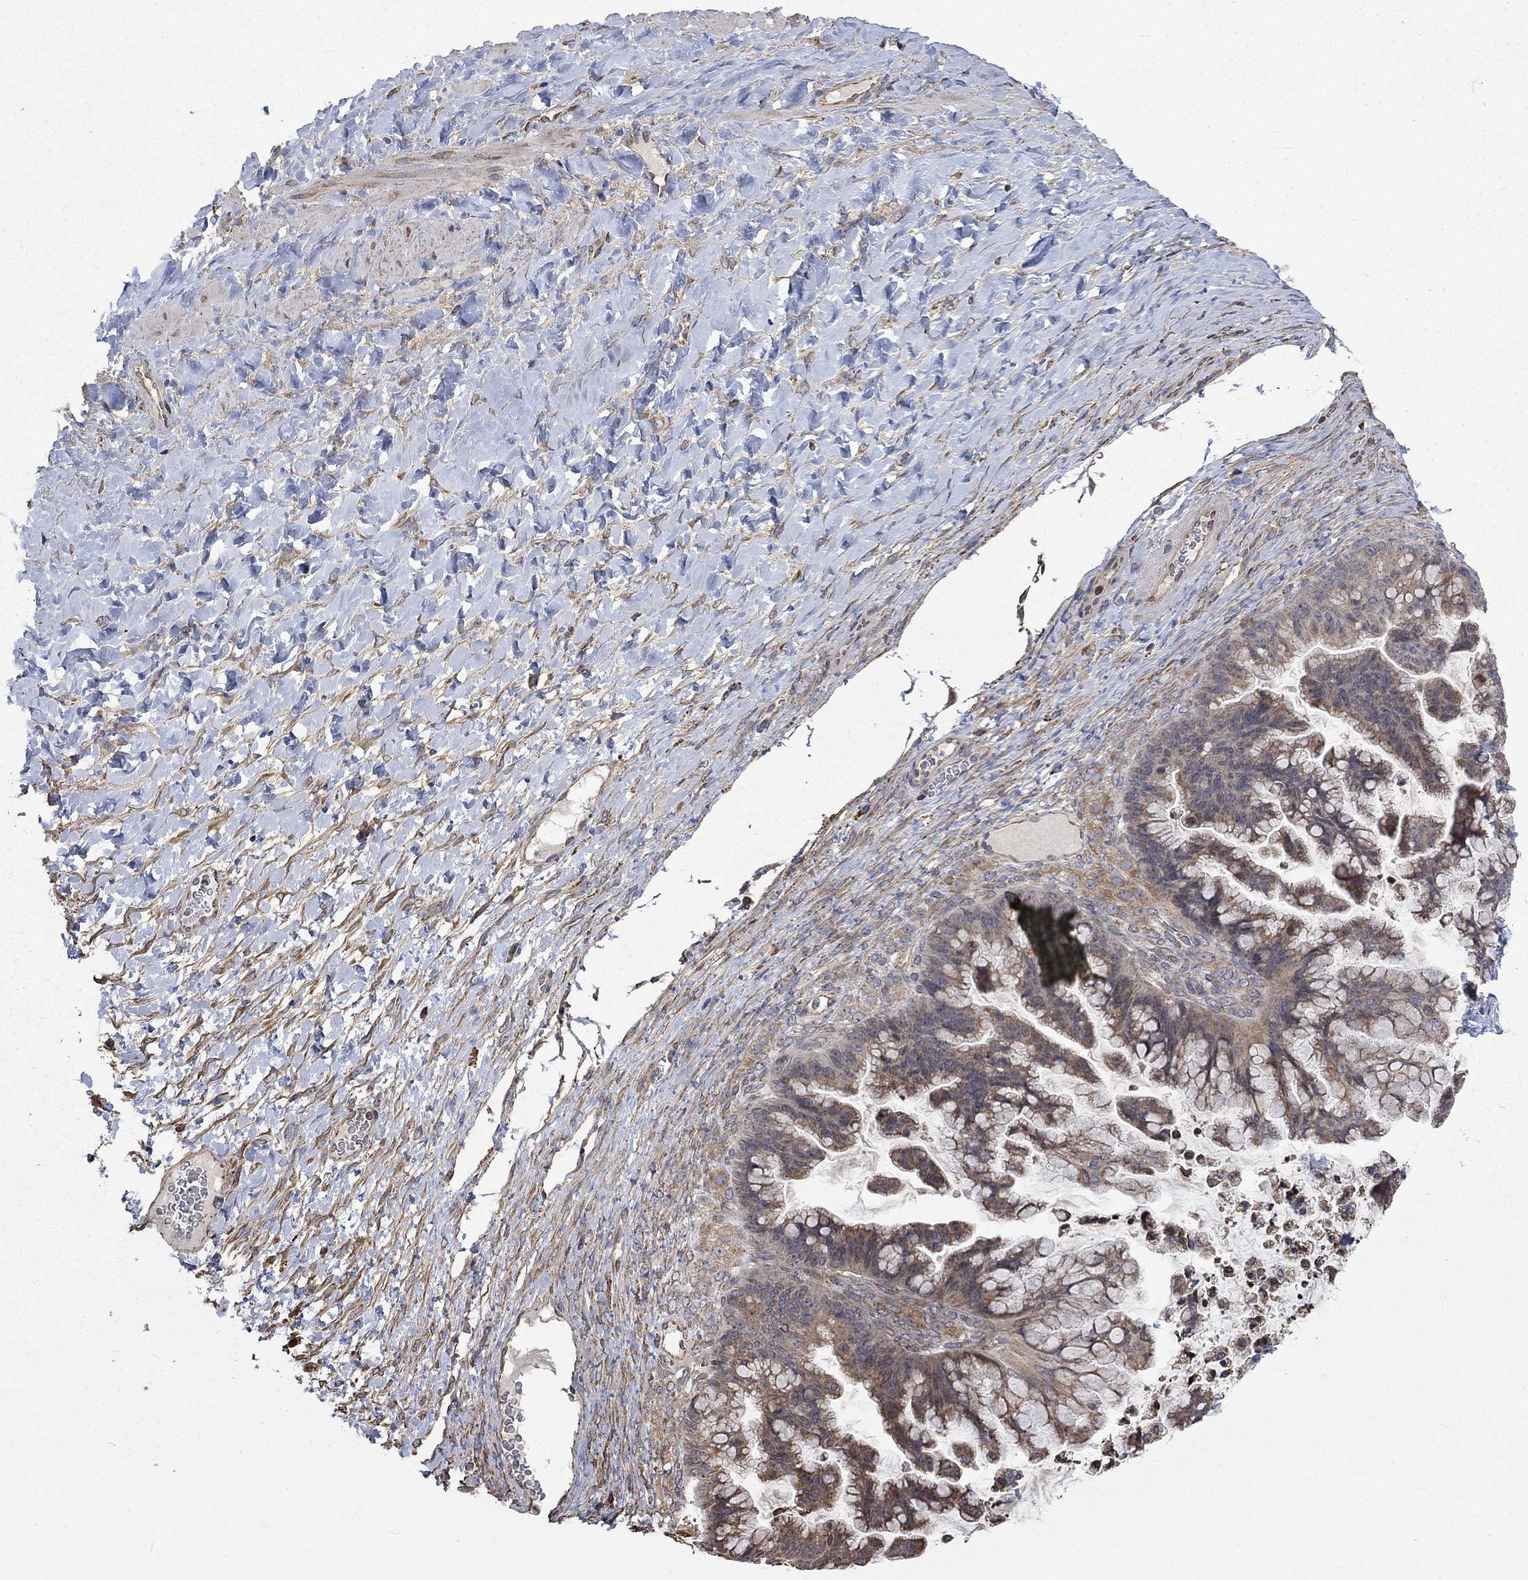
{"staining": {"intensity": "weak", "quantity": ">75%", "location": "cytoplasmic/membranous"}, "tissue": "ovarian cancer", "cell_type": "Tumor cells", "image_type": "cancer", "snomed": [{"axis": "morphology", "description": "Cystadenocarcinoma, mucinous, NOS"}, {"axis": "topography", "description": "Ovary"}], "caption": "Human ovarian cancer stained with a protein marker shows weak staining in tumor cells.", "gene": "ESRRA", "patient": {"sex": "female", "age": 67}}